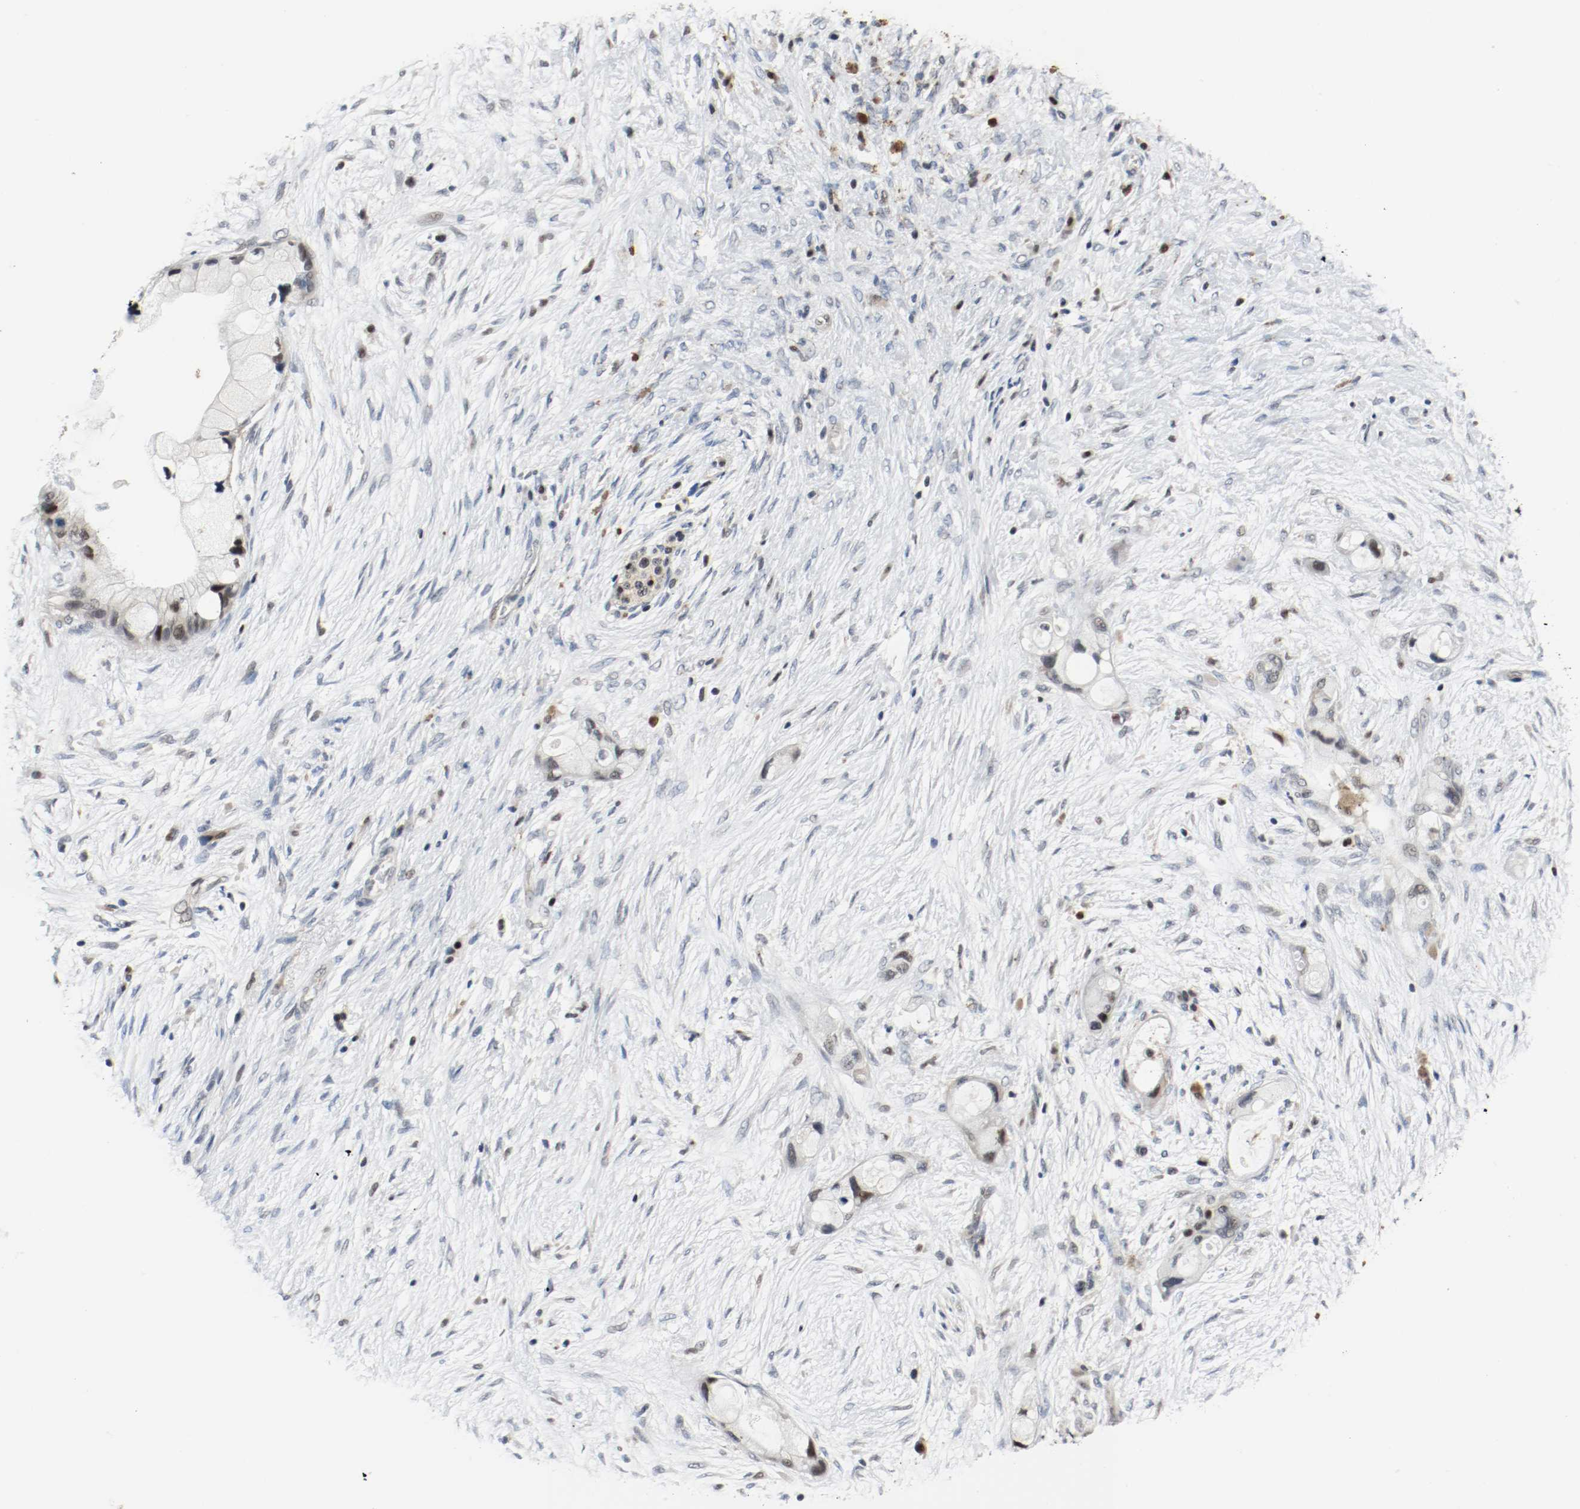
{"staining": {"intensity": "weak", "quantity": "<25%", "location": "nuclear"}, "tissue": "pancreatic cancer", "cell_type": "Tumor cells", "image_type": "cancer", "snomed": [{"axis": "morphology", "description": "Adenocarcinoma, NOS"}, {"axis": "topography", "description": "Pancreas"}], "caption": "The image shows no significant staining in tumor cells of pancreatic cancer (adenocarcinoma).", "gene": "ASH1L", "patient": {"sex": "female", "age": 59}}